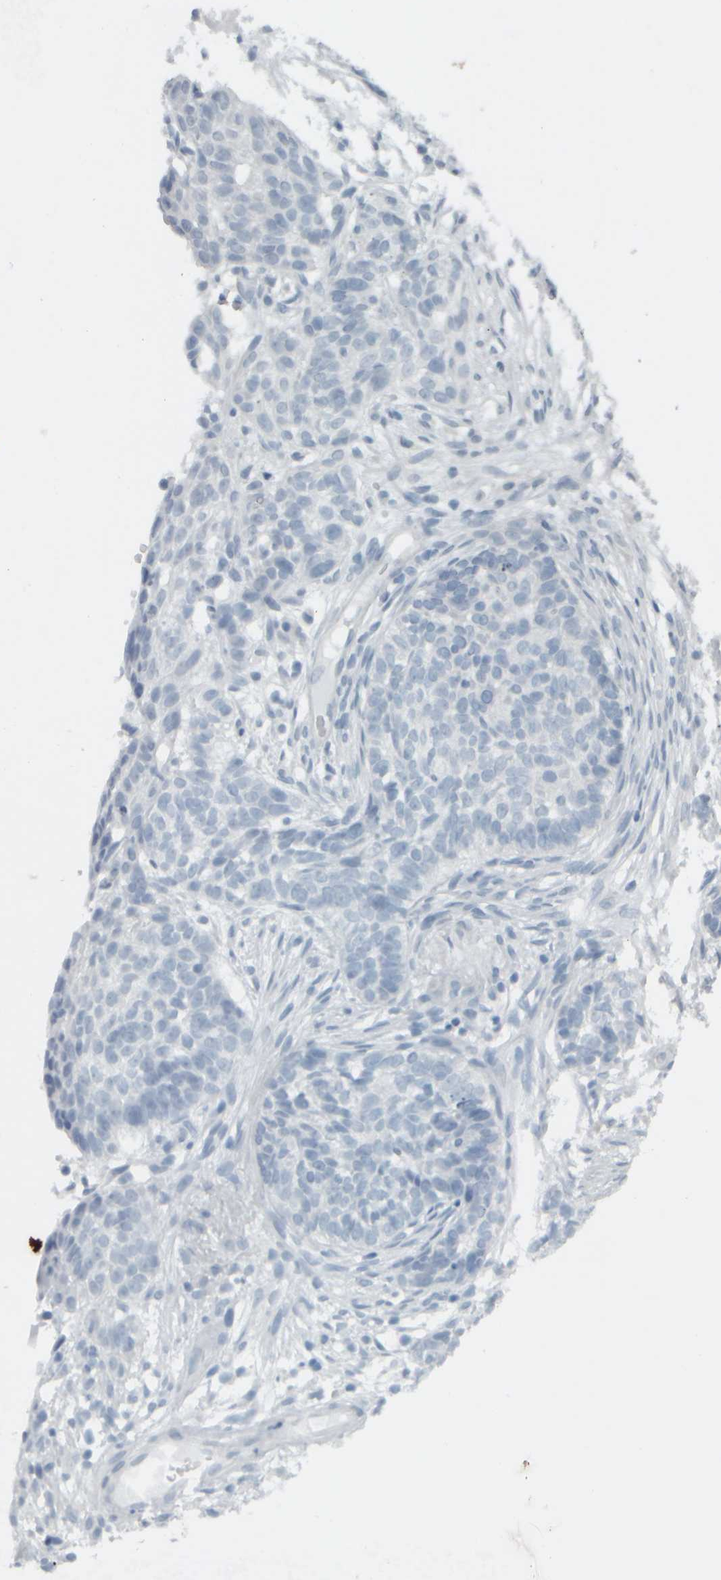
{"staining": {"intensity": "negative", "quantity": "none", "location": "none"}, "tissue": "skin cancer", "cell_type": "Tumor cells", "image_type": "cancer", "snomed": [{"axis": "morphology", "description": "Basal cell carcinoma"}, {"axis": "topography", "description": "Skin"}], "caption": "Immunohistochemical staining of human skin basal cell carcinoma demonstrates no significant positivity in tumor cells. (Immunohistochemistry (ihc), brightfield microscopy, high magnification).", "gene": "NAPG", "patient": {"sex": "male", "age": 85}}